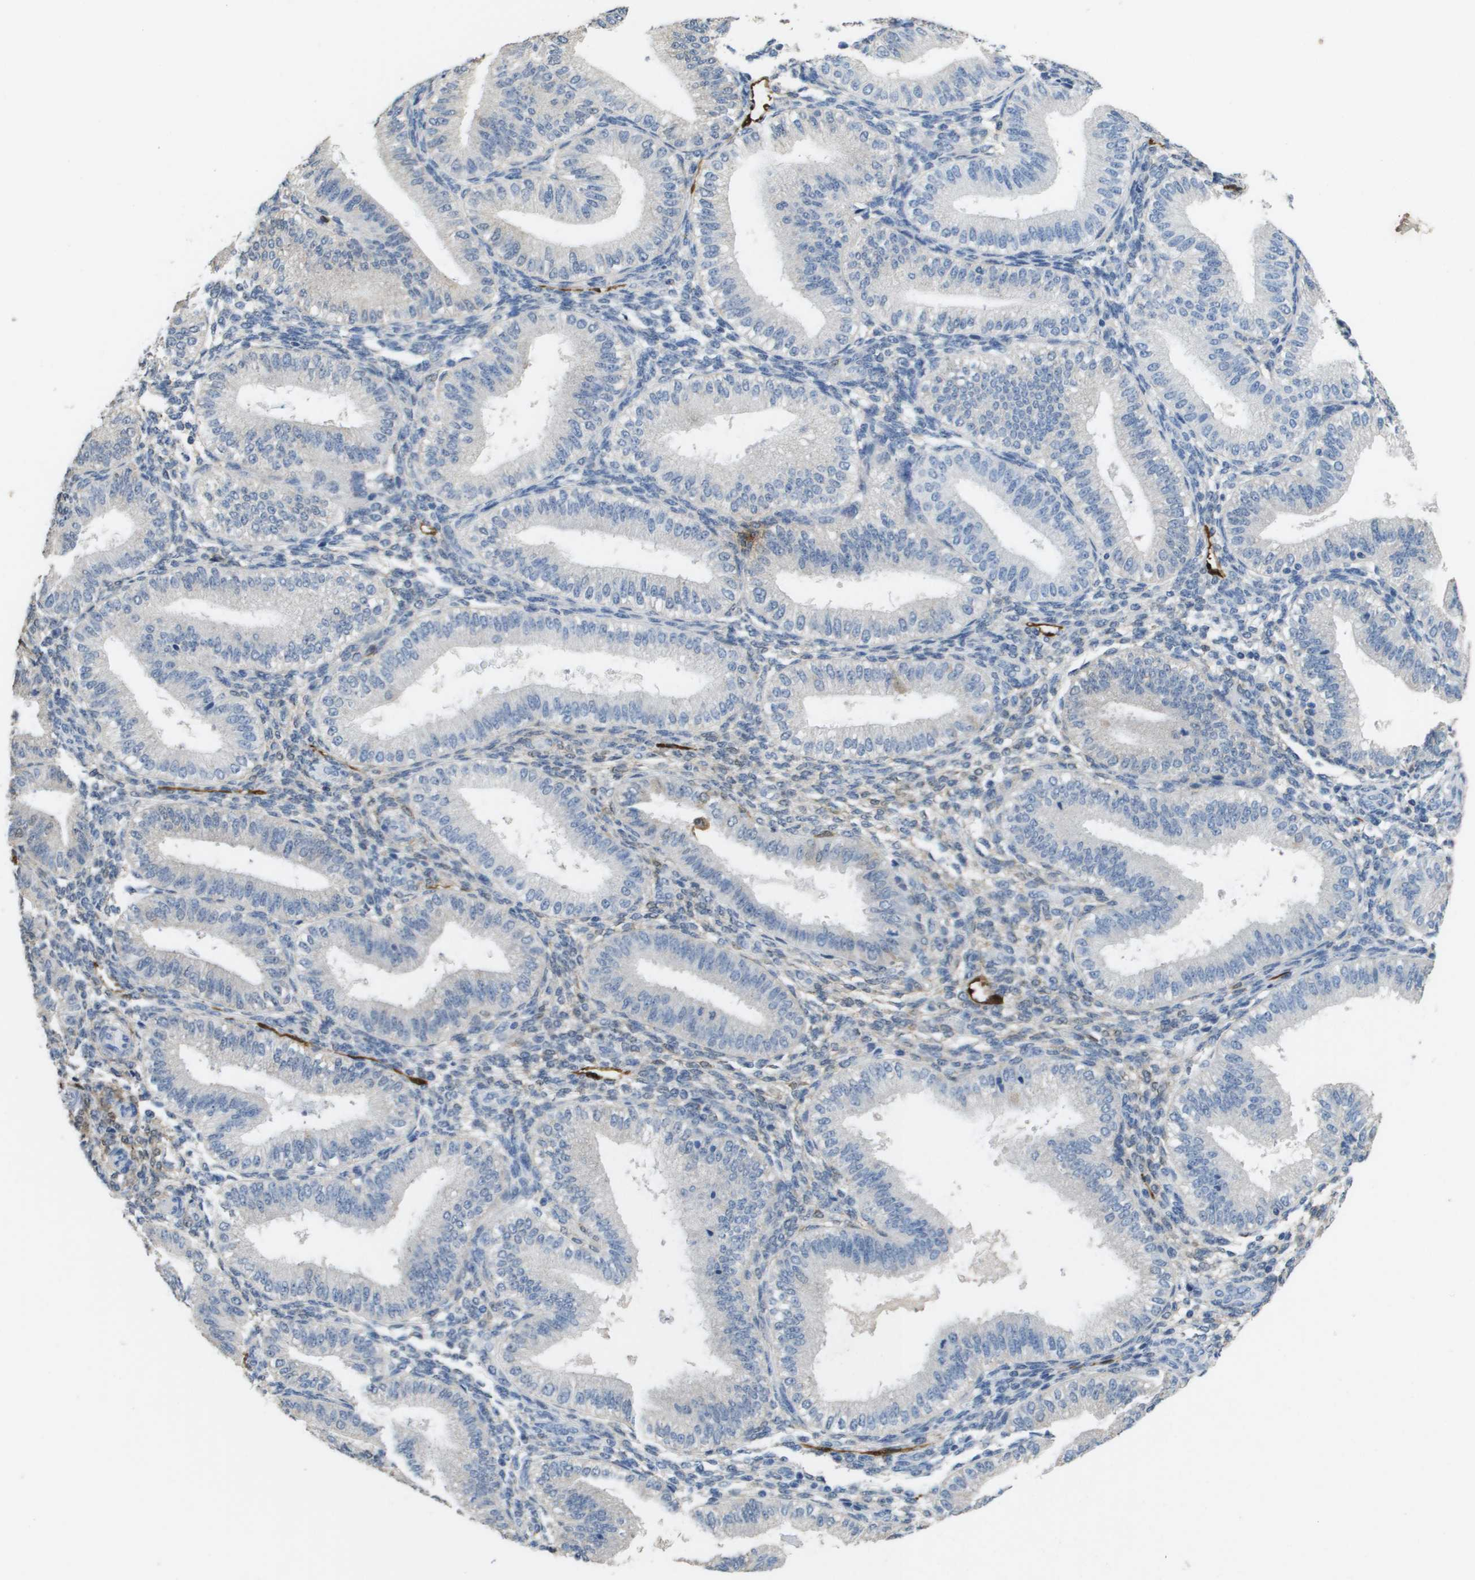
{"staining": {"intensity": "negative", "quantity": "none", "location": "none"}, "tissue": "endometrium", "cell_type": "Cells in endometrial stroma", "image_type": "normal", "snomed": [{"axis": "morphology", "description": "Normal tissue, NOS"}, {"axis": "topography", "description": "Endometrium"}], "caption": "Photomicrograph shows no significant protein staining in cells in endometrial stroma of benign endometrium. (DAB (3,3'-diaminobenzidine) immunohistochemistry (IHC) with hematoxylin counter stain).", "gene": "FABP5", "patient": {"sex": "female", "age": 39}}